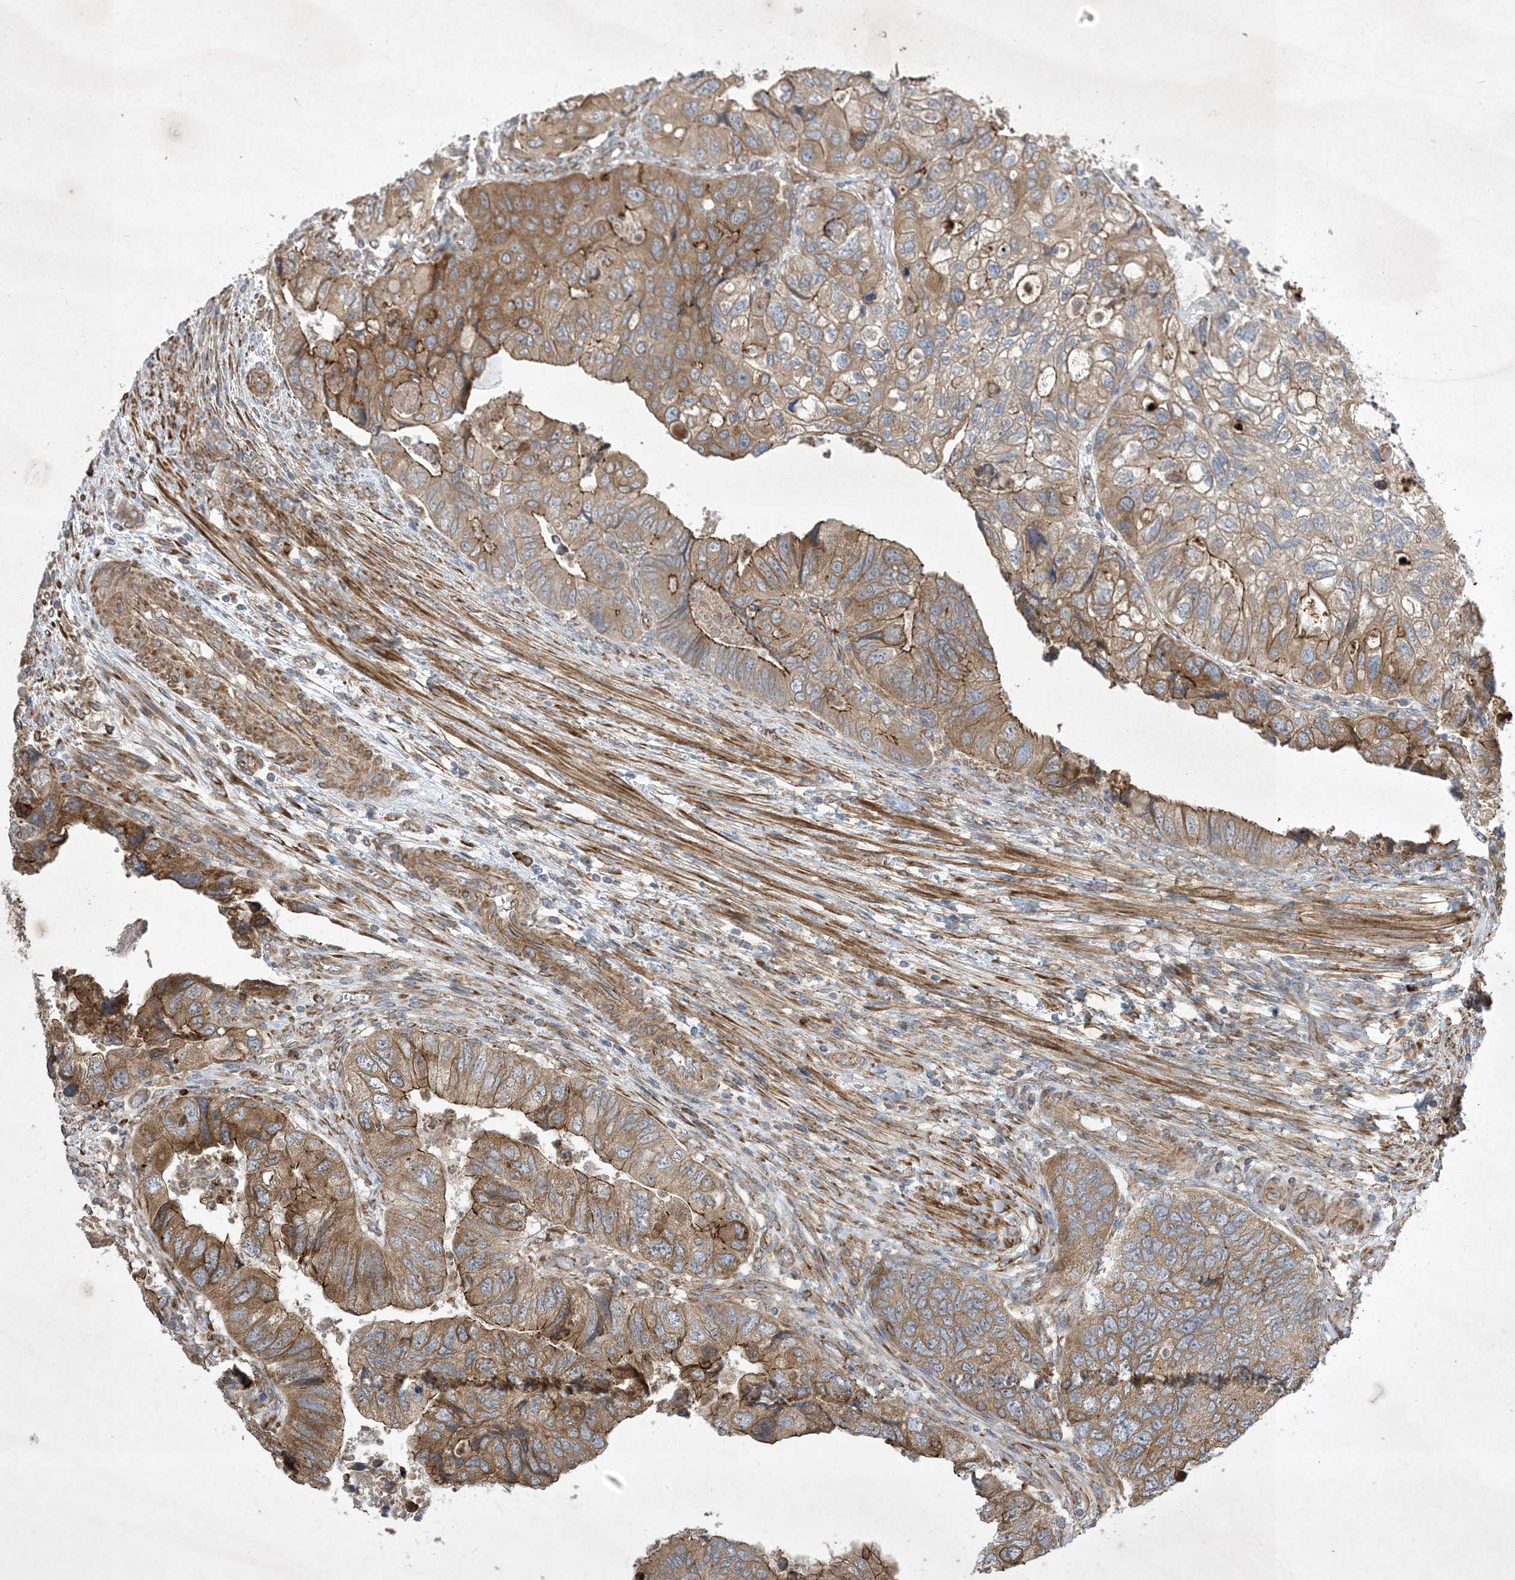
{"staining": {"intensity": "moderate", "quantity": ">75%", "location": "cytoplasmic/membranous"}, "tissue": "colorectal cancer", "cell_type": "Tumor cells", "image_type": "cancer", "snomed": [{"axis": "morphology", "description": "Adenocarcinoma, NOS"}, {"axis": "topography", "description": "Rectum"}], "caption": "Protein positivity by IHC displays moderate cytoplasmic/membranous positivity in approximately >75% of tumor cells in colorectal cancer (adenocarcinoma).", "gene": "OTOP1", "patient": {"sex": "male", "age": 63}}